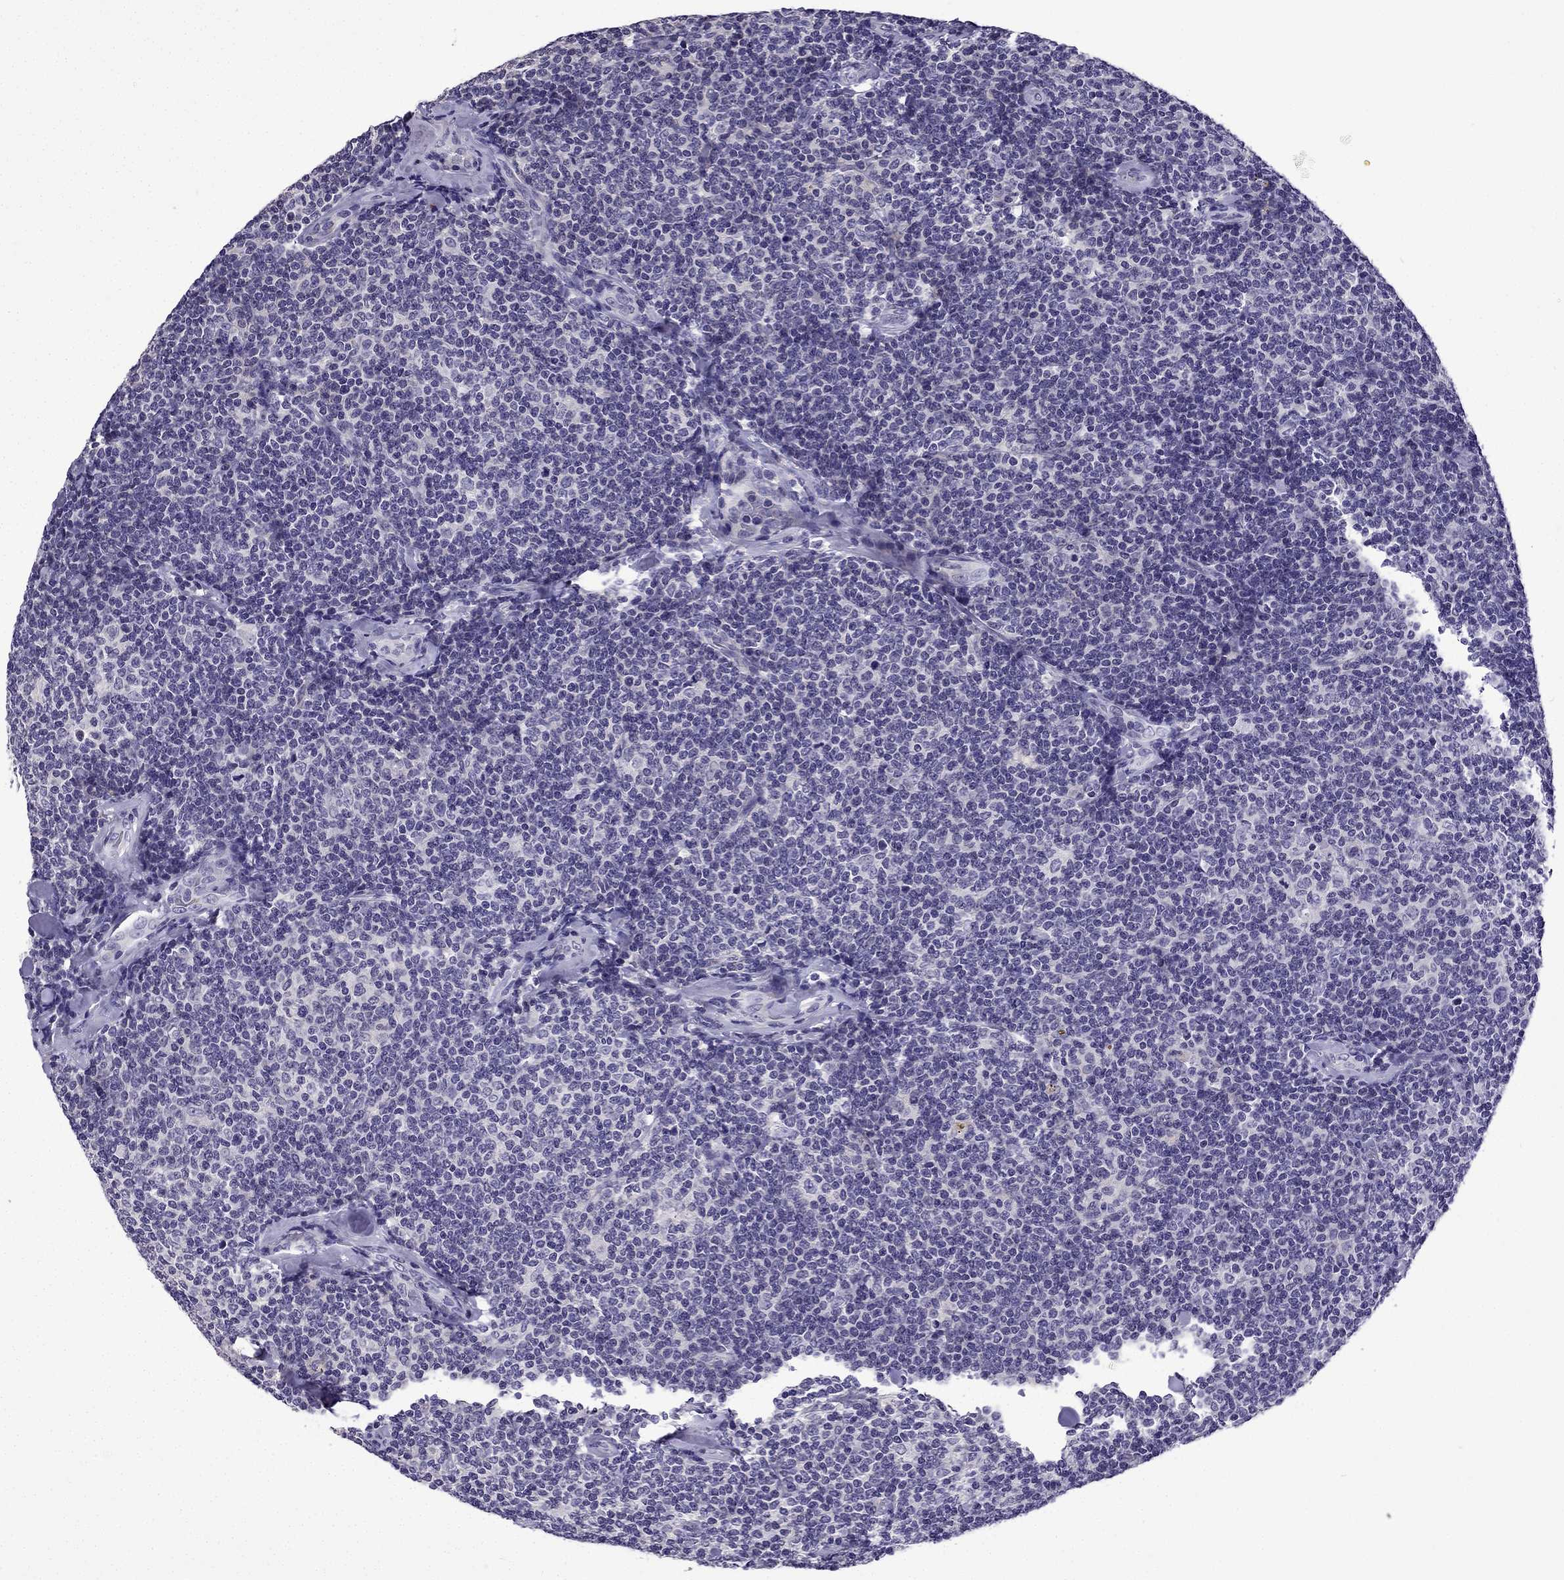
{"staining": {"intensity": "negative", "quantity": "none", "location": "none"}, "tissue": "lymphoma", "cell_type": "Tumor cells", "image_type": "cancer", "snomed": [{"axis": "morphology", "description": "Malignant lymphoma, non-Hodgkin's type, Low grade"}, {"axis": "topography", "description": "Lymph node"}], "caption": "An immunohistochemistry image of low-grade malignant lymphoma, non-Hodgkin's type is shown. There is no staining in tumor cells of low-grade malignant lymphoma, non-Hodgkin's type.", "gene": "TTN", "patient": {"sex": "female", "age": 56}}